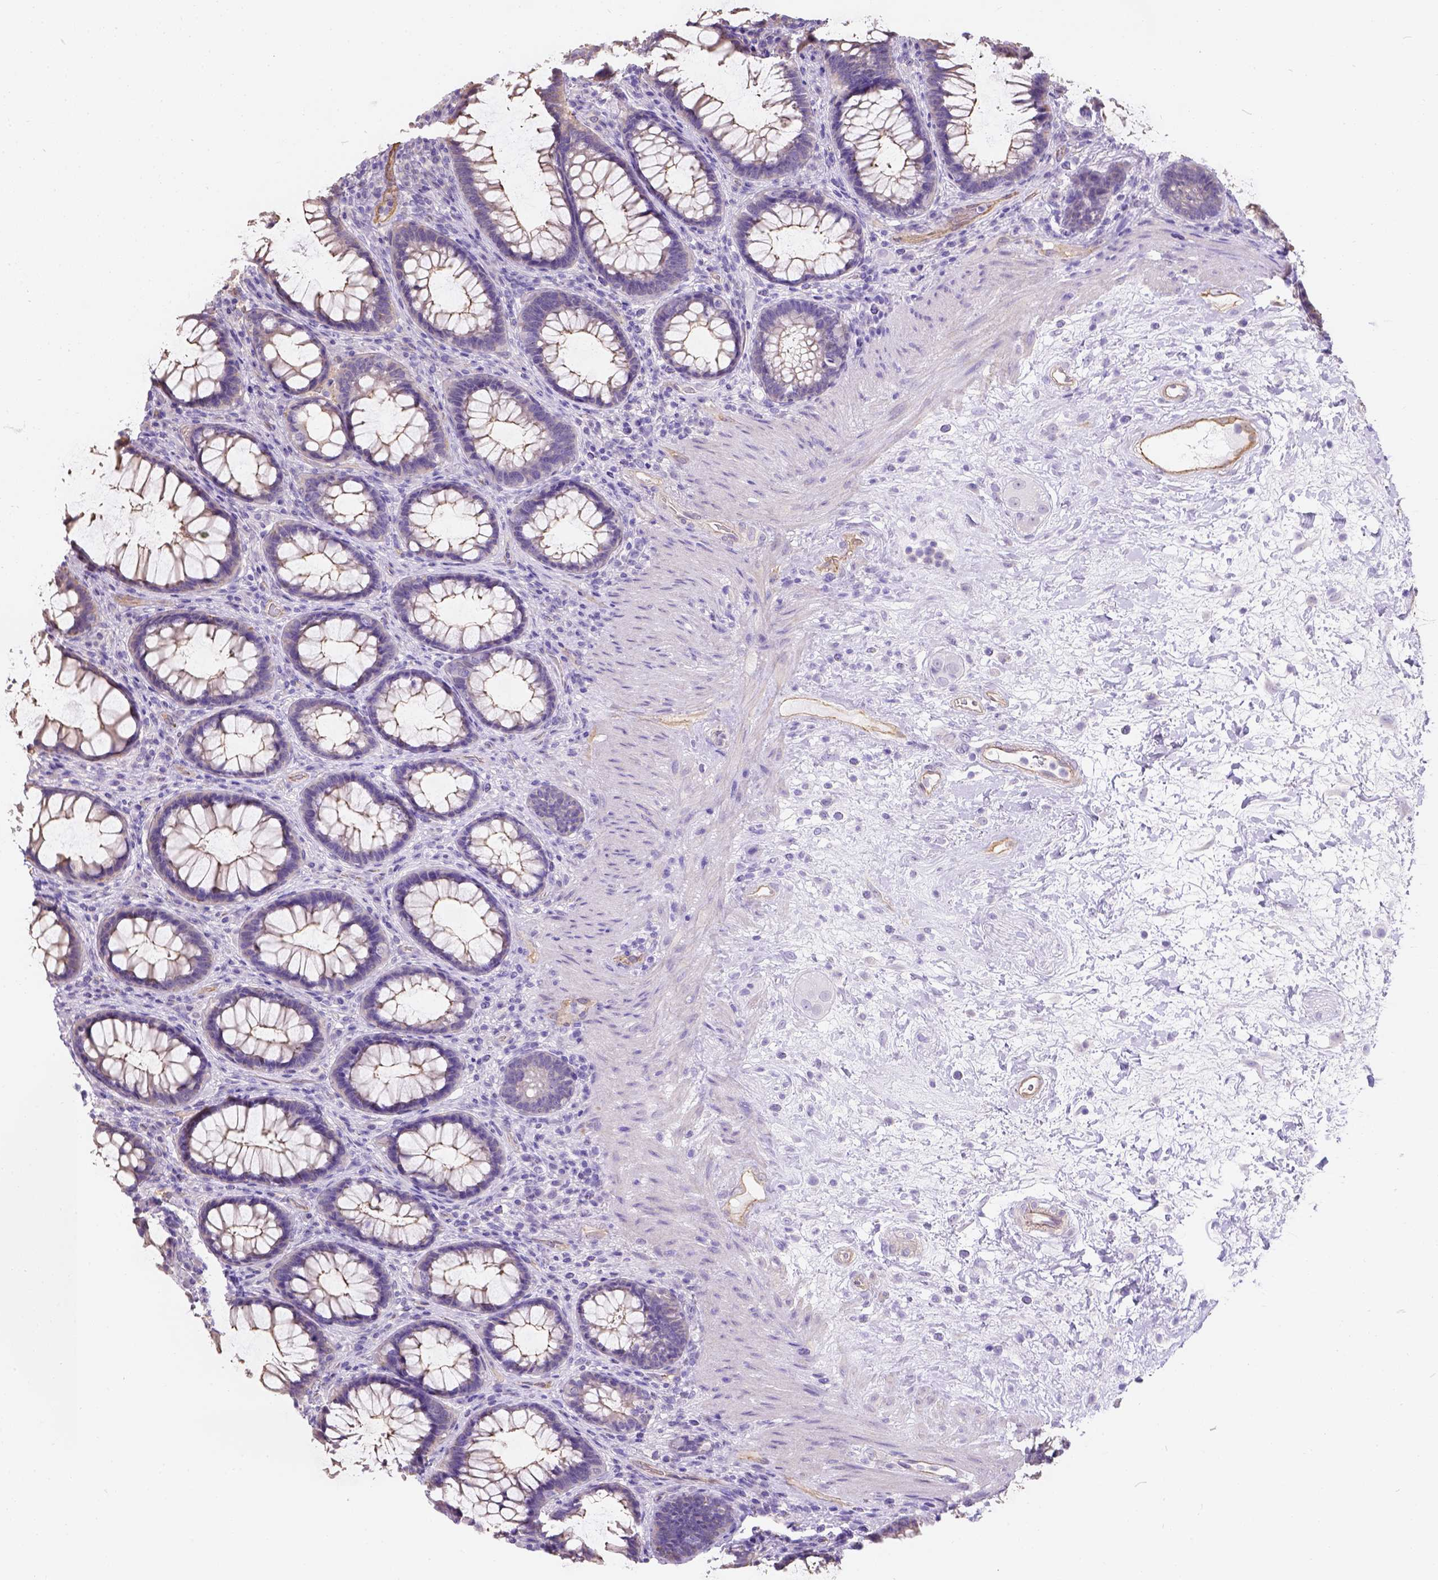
{"staining": {"intensity": "moderate", "quantity": "<25%", "location": "cytoplasmic/membranous"}, "tissue": "rectum", "cell_type": "Glandular cells", "image_type": "normal", "snomed": [{"axis": "morphology", "description": "Normal tissue, NOS"}, {"axis": "topography", "description": "Rectum"}], "caption": "The immunohistochemical stain shows moderate cytoplasmic/membranous expression in glandular cells of unremarkable rectum.", "gene": "PHF7", "patient": {"sex": "male", "age": 72}}